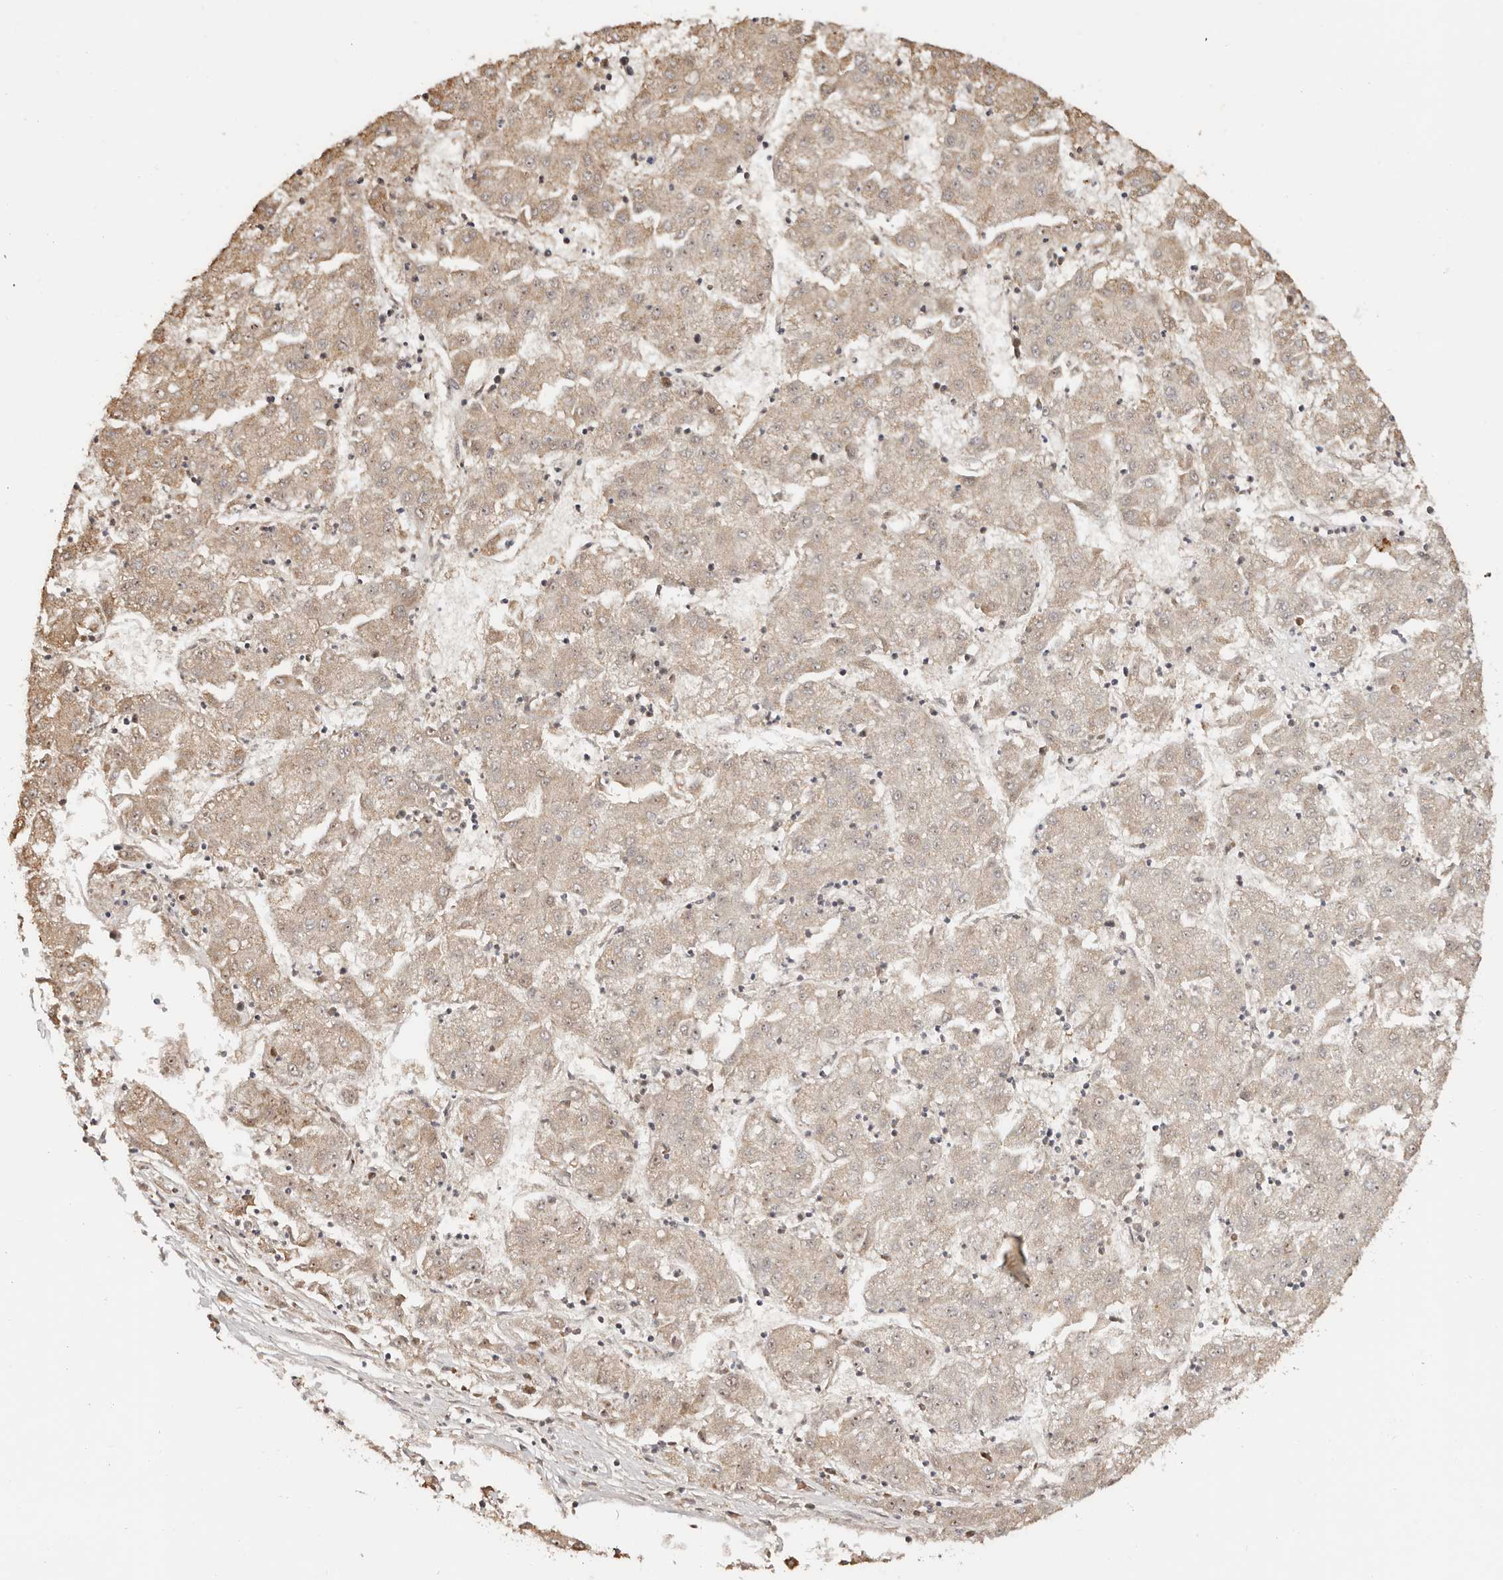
{"staining": {"intensity": "weak", "quantity": ">75%", "location": "cytoplasmic/membranous"}, "tissue": "liver cancer", "cell_type": "Tumor cells", "image_type": "cancer", "snomed": [{"axis": "morphology", "description": "Carcinoma, Hepatocellular, NOS"}, {"axis": "topography", "description": "Liver"}], "caption": "There is low levels of weak cytoplasmic/membranous expression in tumor cells of hepatocellular carcinoma (liver), as demonstrated by immunohistochemical staining (brown color).", "gene": "ODF2L", "patient": {"sex": "male", "age": 72}}